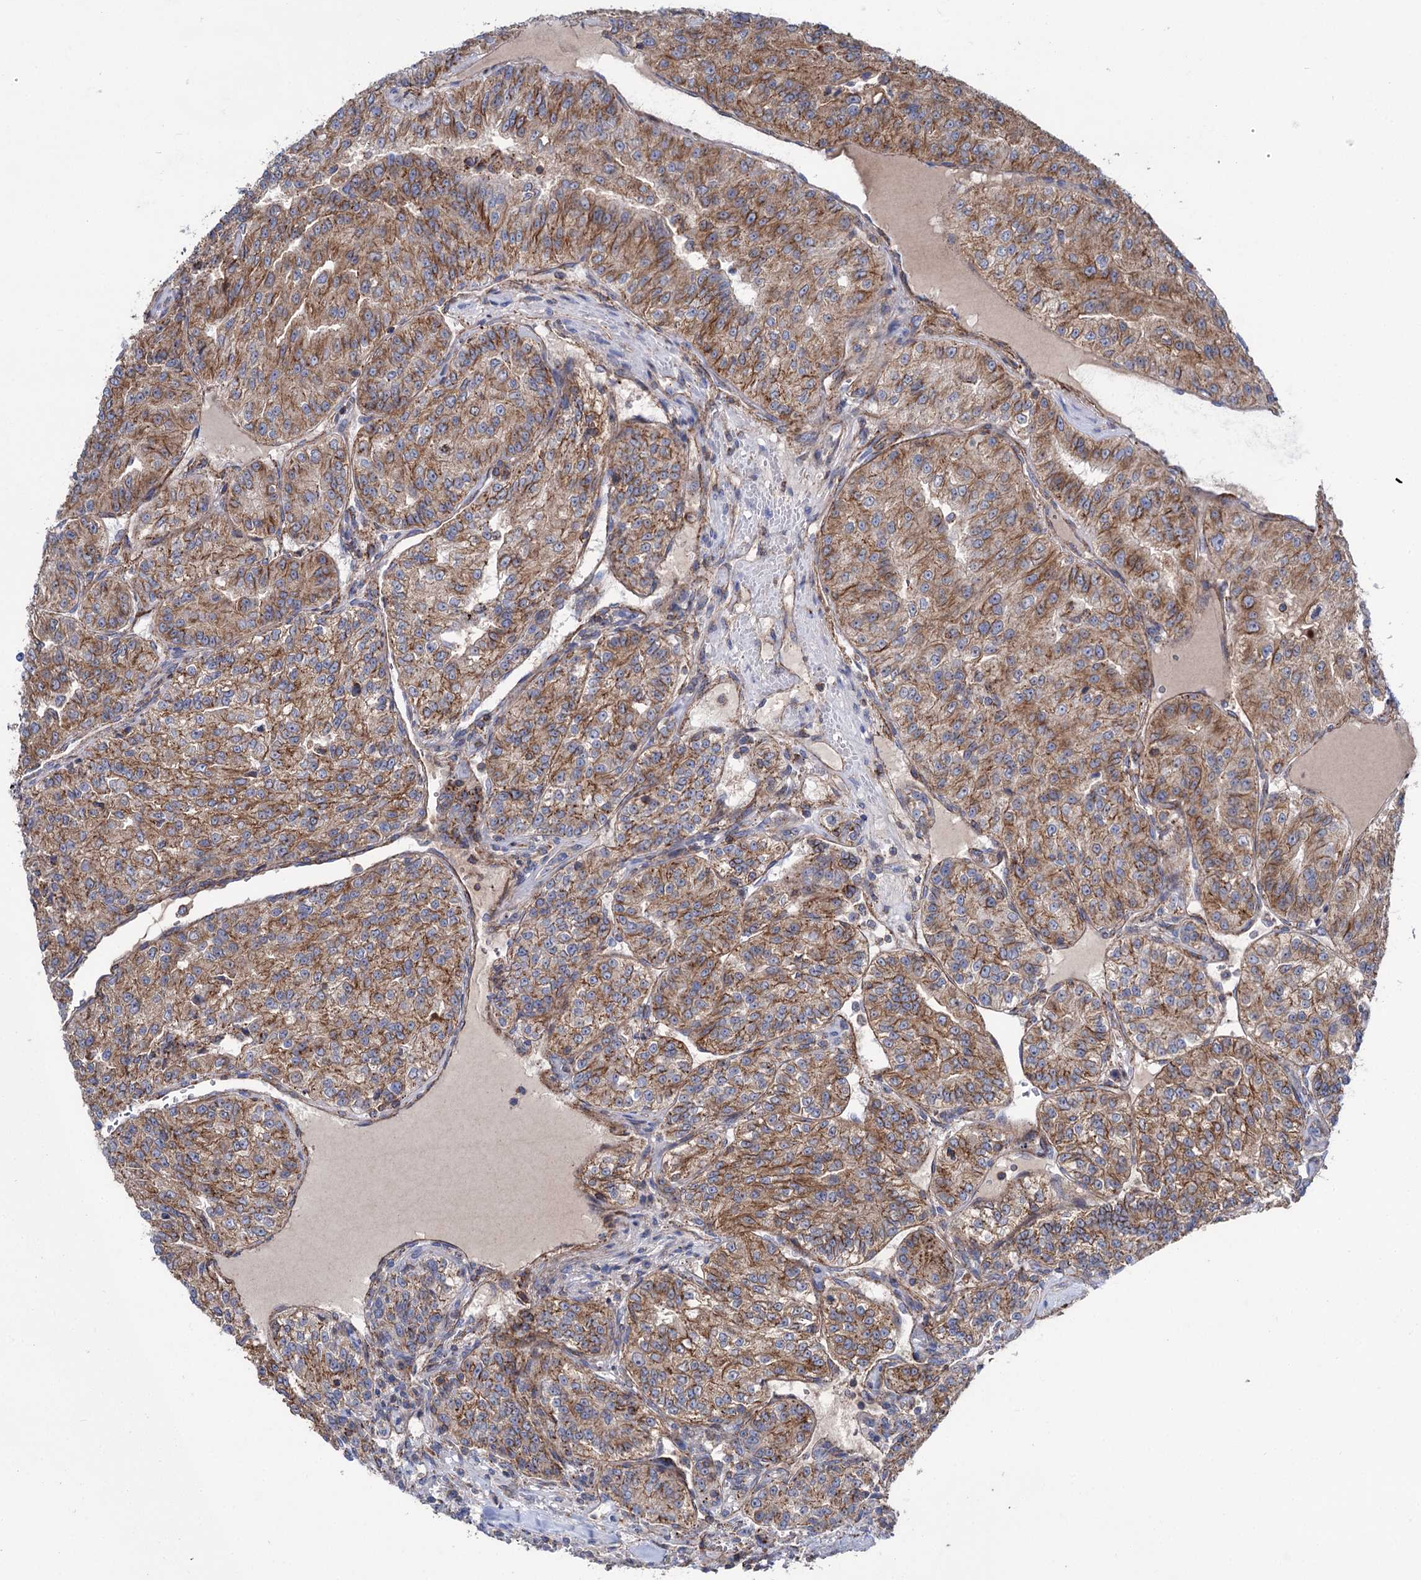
{"staining": {"intensity": "moderate", "quantity": ">75%", "location": "cytoplasmic/membranous"}, "tissue": "renal cancer", "cell_type": "Tumor cells", "image_type": "cancer", "snomed": [{"axis": "morphology", "description": "Adenocarcinoma, NOS"}, {"axis": "topography", "description": "Kidney"}], "caption": "A brown stain shows moderate cytoplasmic/membranous positivity of a protein in adenocarcinoma (renal) tumor cells. (Stains: DAB (3,3'-diaminobenzidine) in brown, nuclei in blue, Microscopy: brightfield microscopy at high magnification).", "gene": "DEF6", "patient": {"sex": "female", "age": 63}}